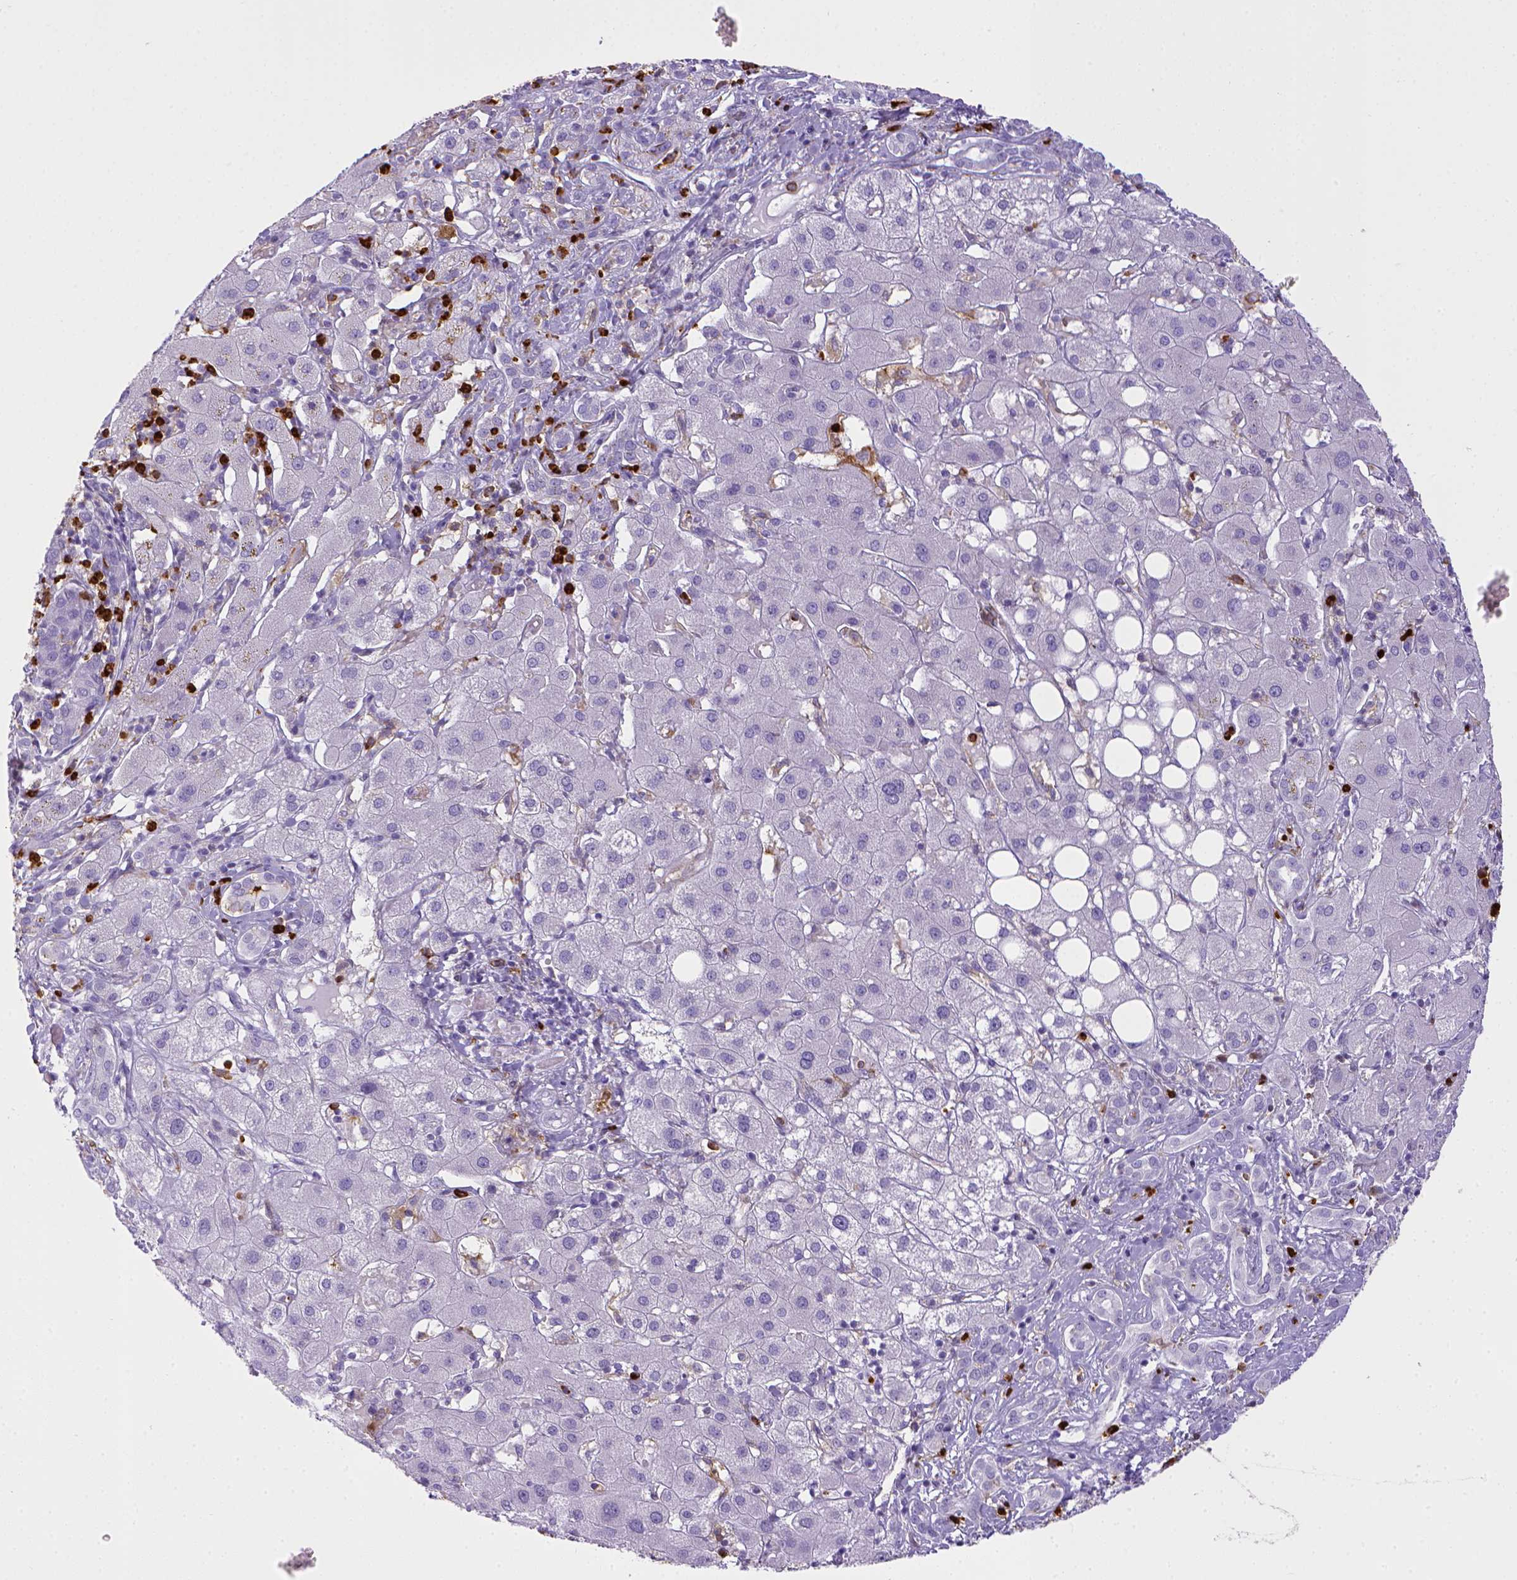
{"staining": {"intensity": "negative", "quantity": "none", "location": "none"}, "tissue": "liver cancer", "cell_type": "Tumor cells", "image_type": "cancer", "snomed": [{"axis": "morphology", "description": "Carcinoma, Hepatocellular, NOS"}, {"axis": "topography", "description": "Liver"}], "caption": "An image of hepatocellular carcinoma (liver) stained for a protein demonstrates no brown staining in tumor cells.", "gene": "ITGAM", "patient": {"sex": "male", "age": 65}}